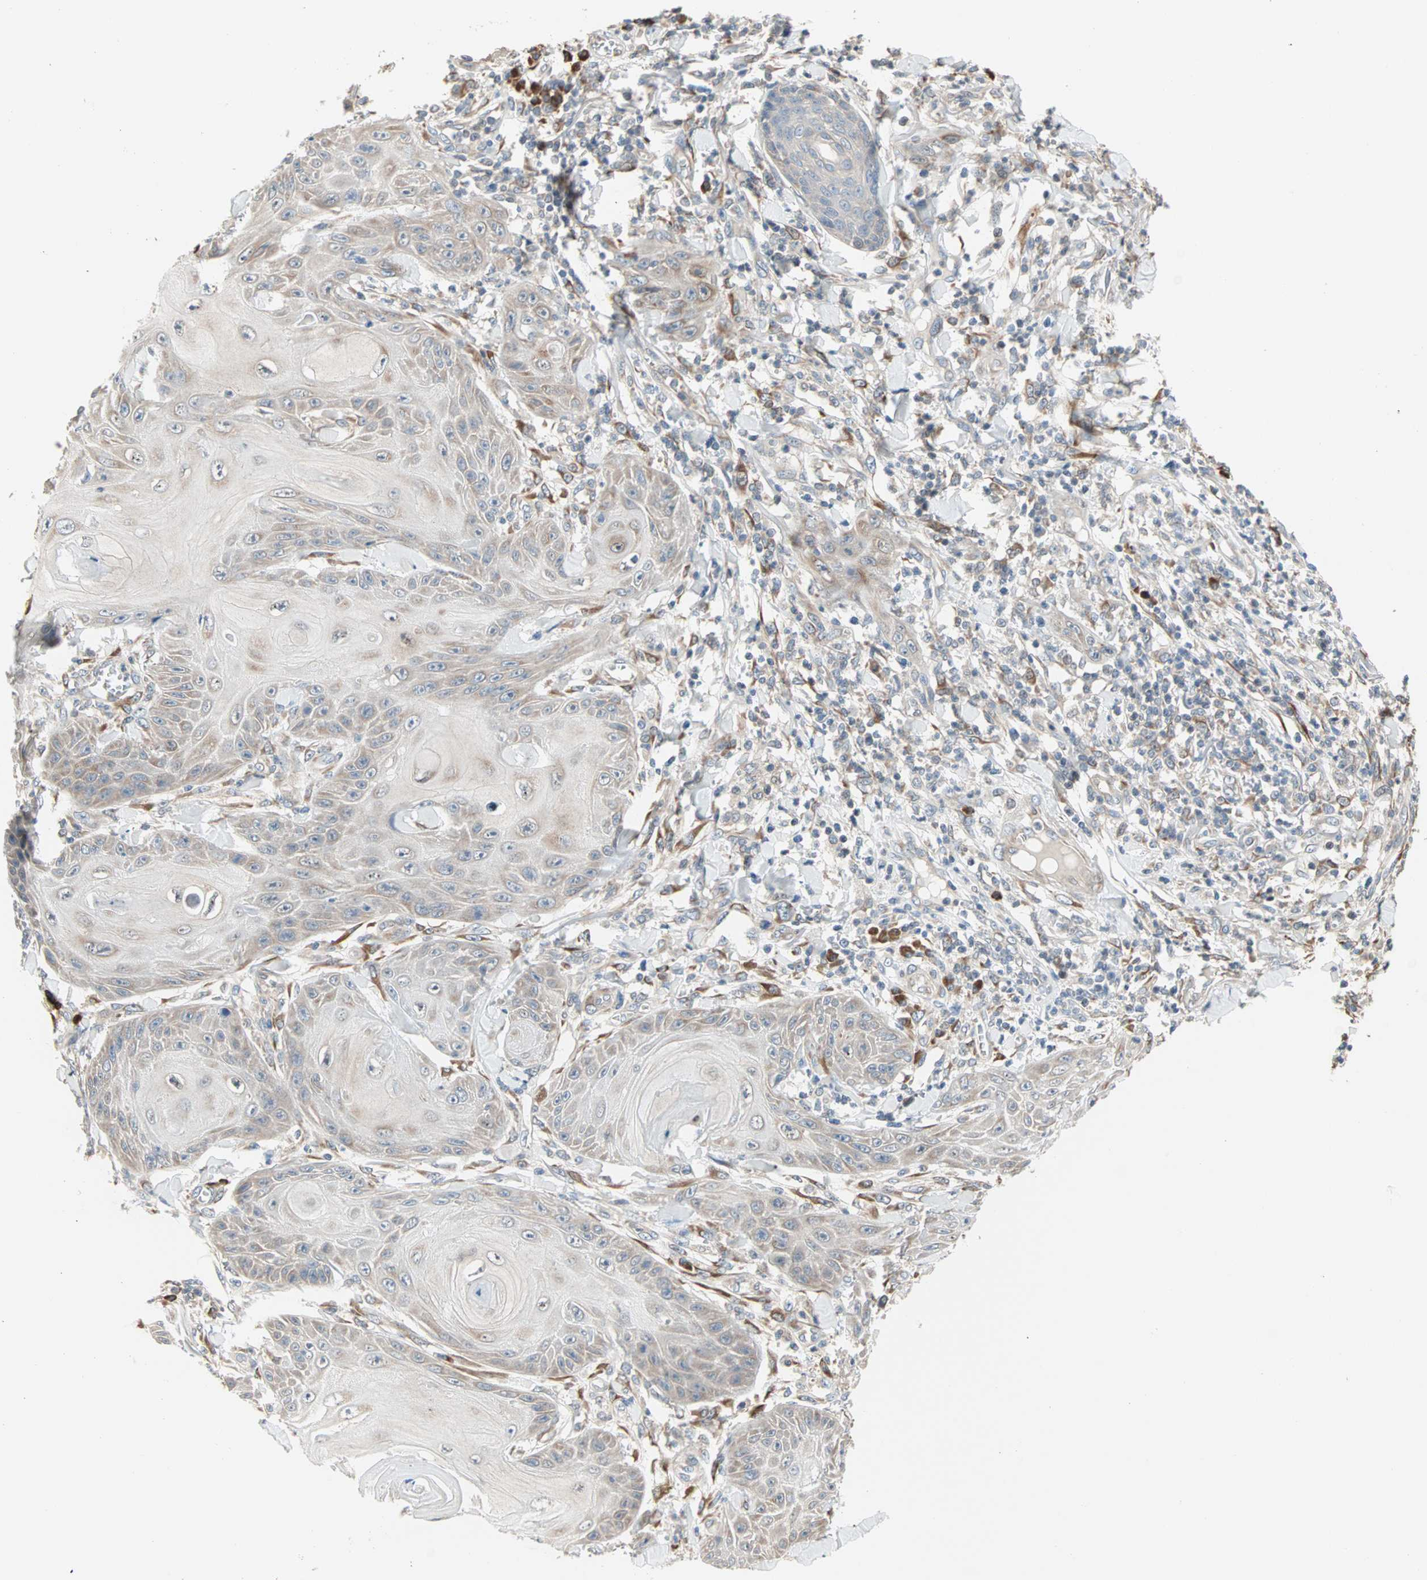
{"staining": {"intensity": "moderate", "quantity": "<25%", "location": "cytoplasmic/membranous"}, "tissue": "skin cancer", "cell_type": "Tumor cells", "image_type": "cancer", "snomed": [{"axis": "morphology", "description": "Squamous cell carcinoma, NOS"}, {"axis": "topography", "description": "Skin"}], "caption": "Moderate cytoplasmic/membranous protein positivity is appreciated in approximately <25% of tumor cells in skin cancer.", "gene": "SAR1A", "patient": {"sex": "female", "age": 78}}